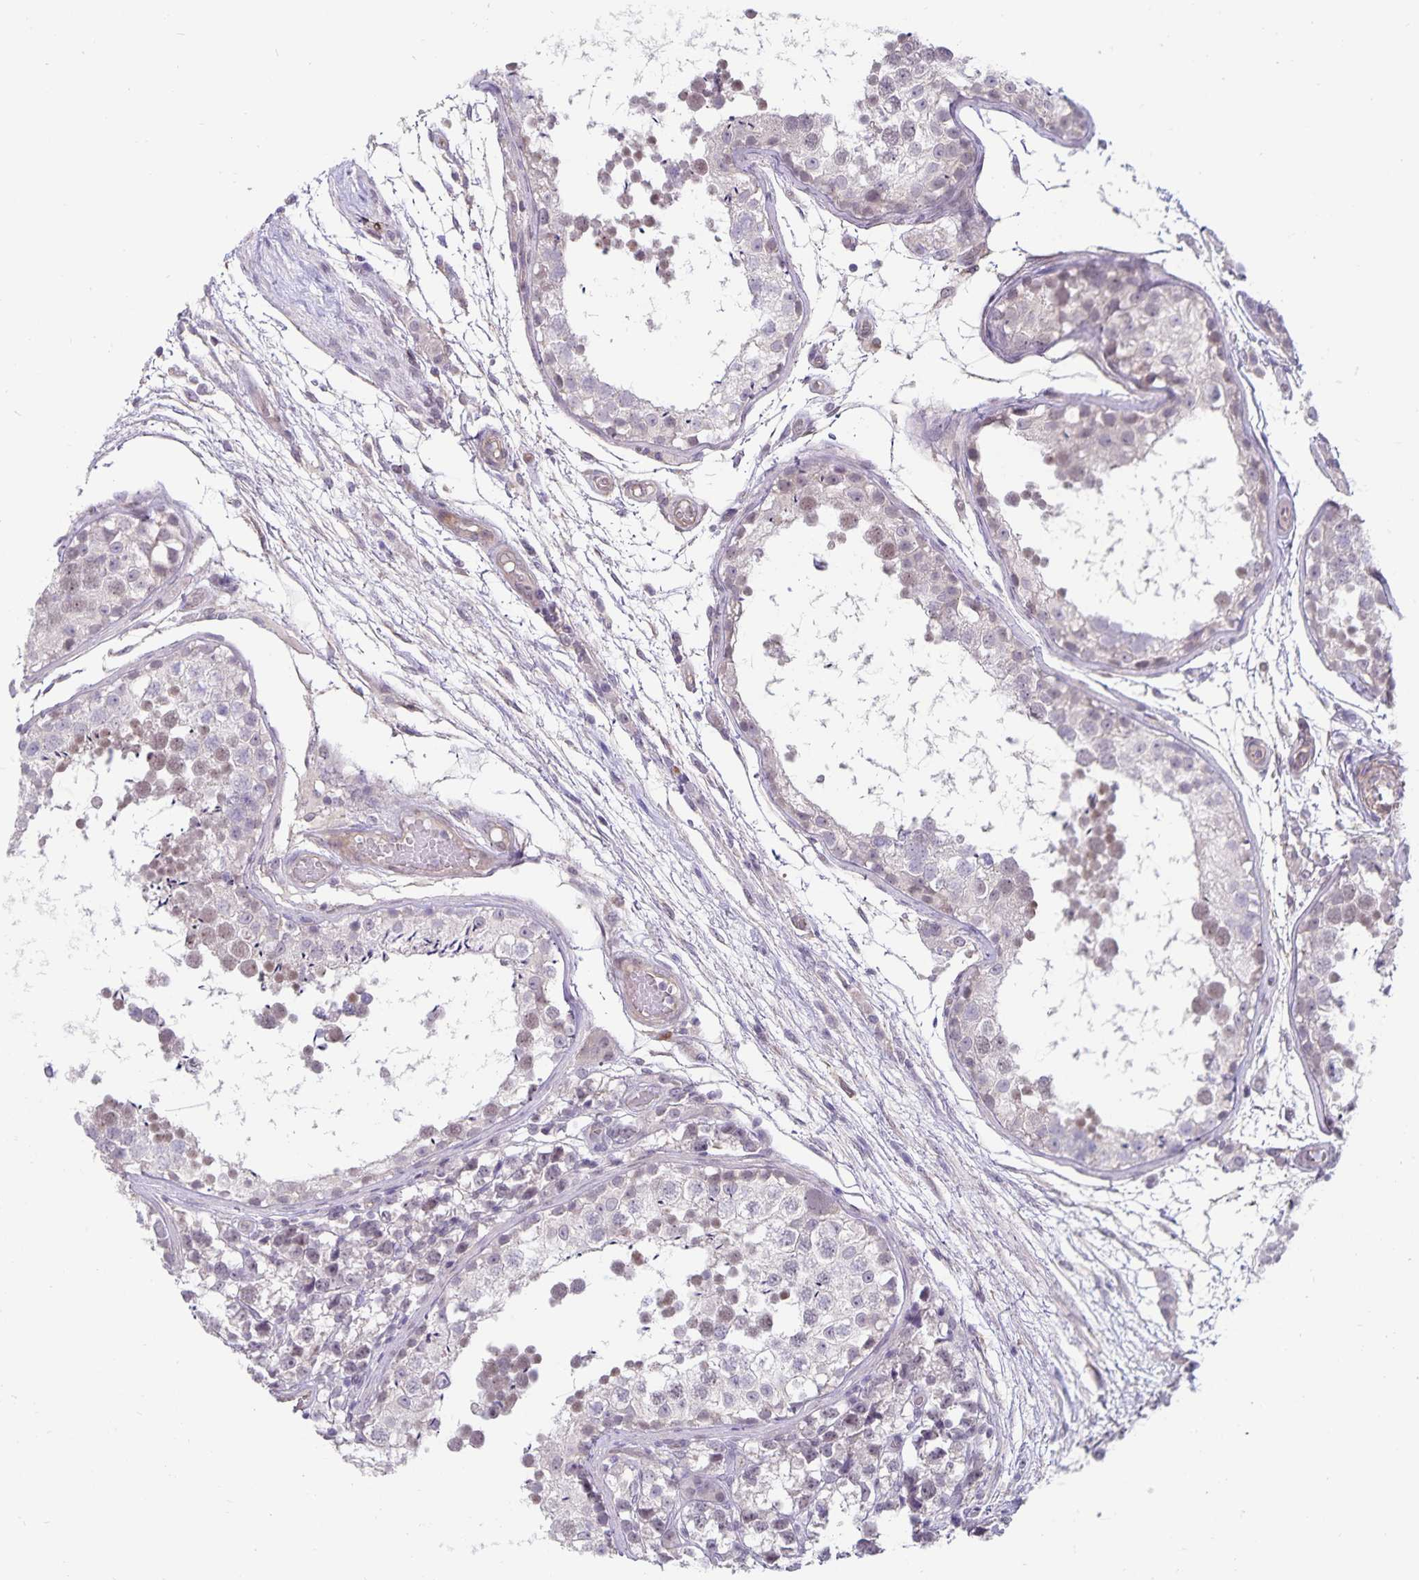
{"staining": {"intensity": "weak", "quantity": "<25%", "location": "nuclear"}, "tissue": "testis", "cell_type": "Cells in seminiferous ducts", "image_type": "normal", "snomed": [{"axis": "morphology", "description": "Normal tissue, NOS"}, {"axis": "morphology", "description": "Seminoma, NOS"}, {"axis": "topography", "description": "Testis"}], "caption": "The immunohistochemistry (IHC) histopathology image has no significant staining in cells in seminiferous ducts of testis. (DAB immunohistochemistry (IHC) visualized using brightfield microscopy, high magnification).", "gene": "CDKN2B", "patient": {"sex": "male", "age": 29}}